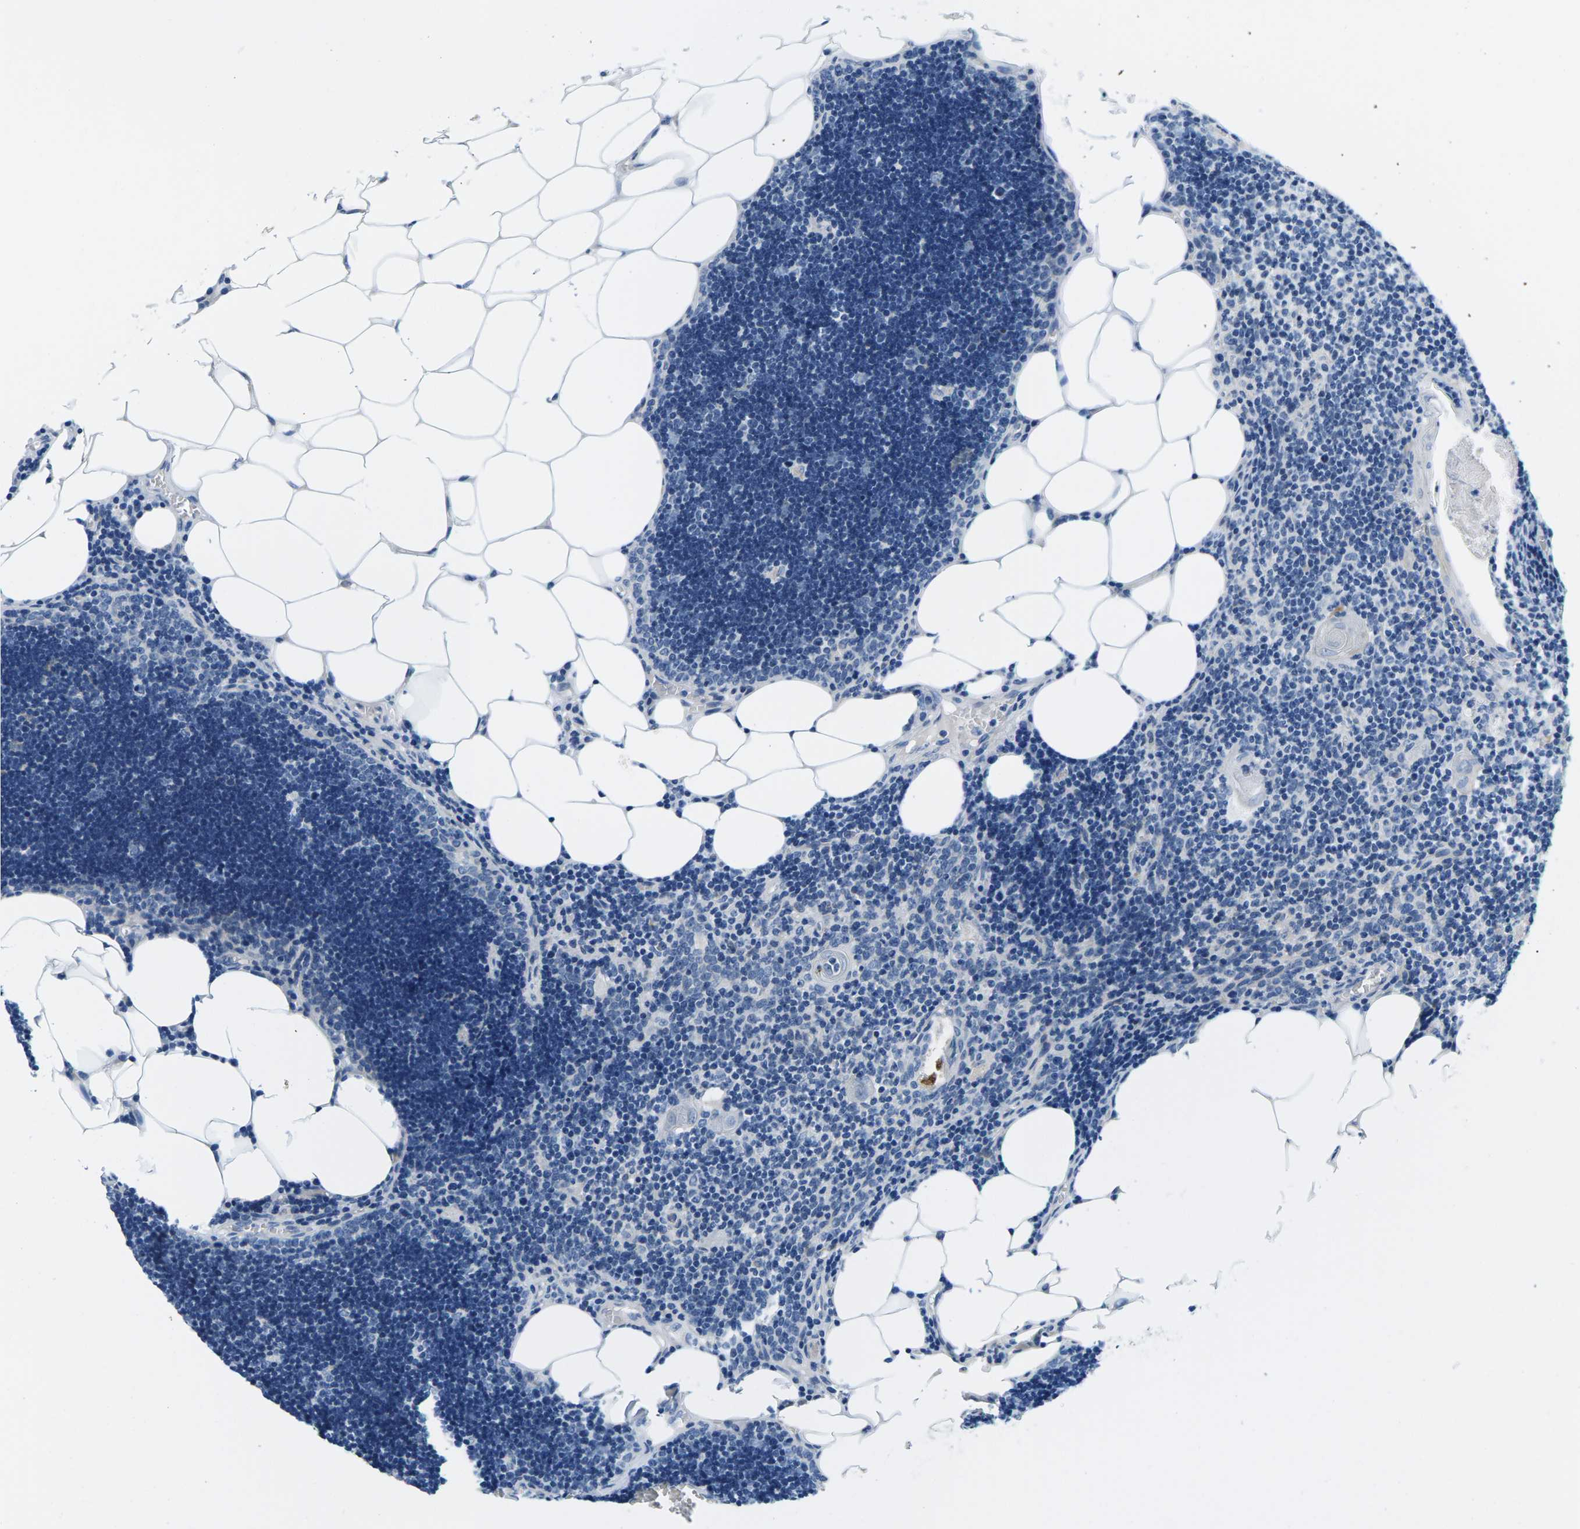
{"staining": {"intensity": "negative", "quantity": "none", "location": "none"}, "tissue": "lymph node", "cell_type": "Germinal center cells", "image_type": "normal", "snomed": [{"axis": "morphology", "description": "Normal tissue, NOS"}, {"axis": "topography", "description": "Lymph node"}], "caption": "The IHC photomicrograph has no significant expression in germinal center cells of lymph node. The staining is performed using DAB (3,3'-diaminobenzidine) brown chromogen with nuclei counter-stained in using hematoxylin.", "gene": "TSPAN2", "patient": {"sex": "male", "age": 33}}